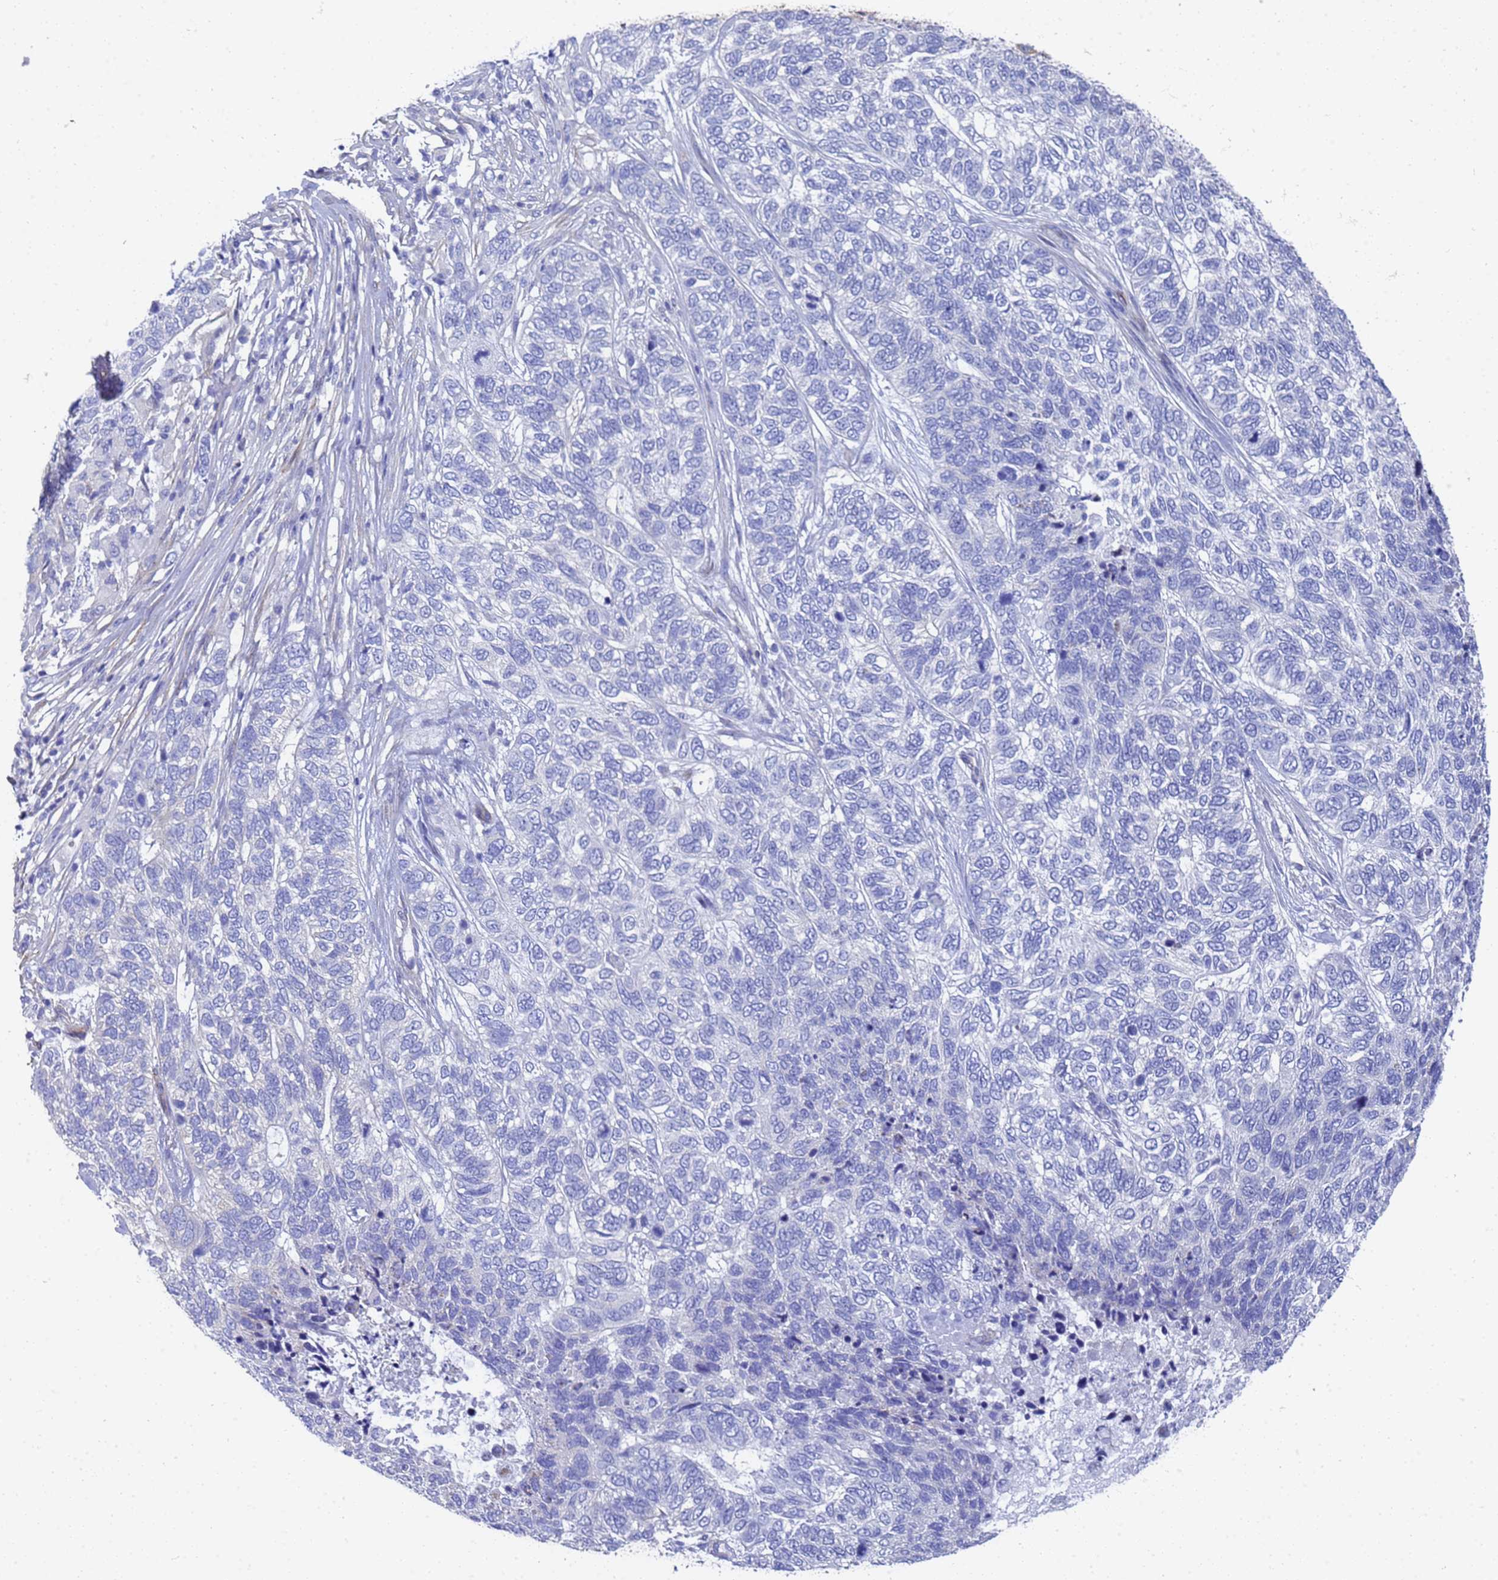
{"staining": {"intensity": "negative", "quantity": "none", "location": "none"}, "tissue": "skin cancer", "cell_type": "Tumor cells", "image_type": "cancer", "snomed": [{"axis": "morphology", "description": "Basal cell carcinoma"}, {"axis": "topography", "description": "Skin"}], "caption": "DAB (3,3'-diaminobenzidine) immunohistochemical staining of skin cancer displays no significant expression in tumor cells.", "gene": "TUBB1", "patient": {"sex": "female", "age": 65}}